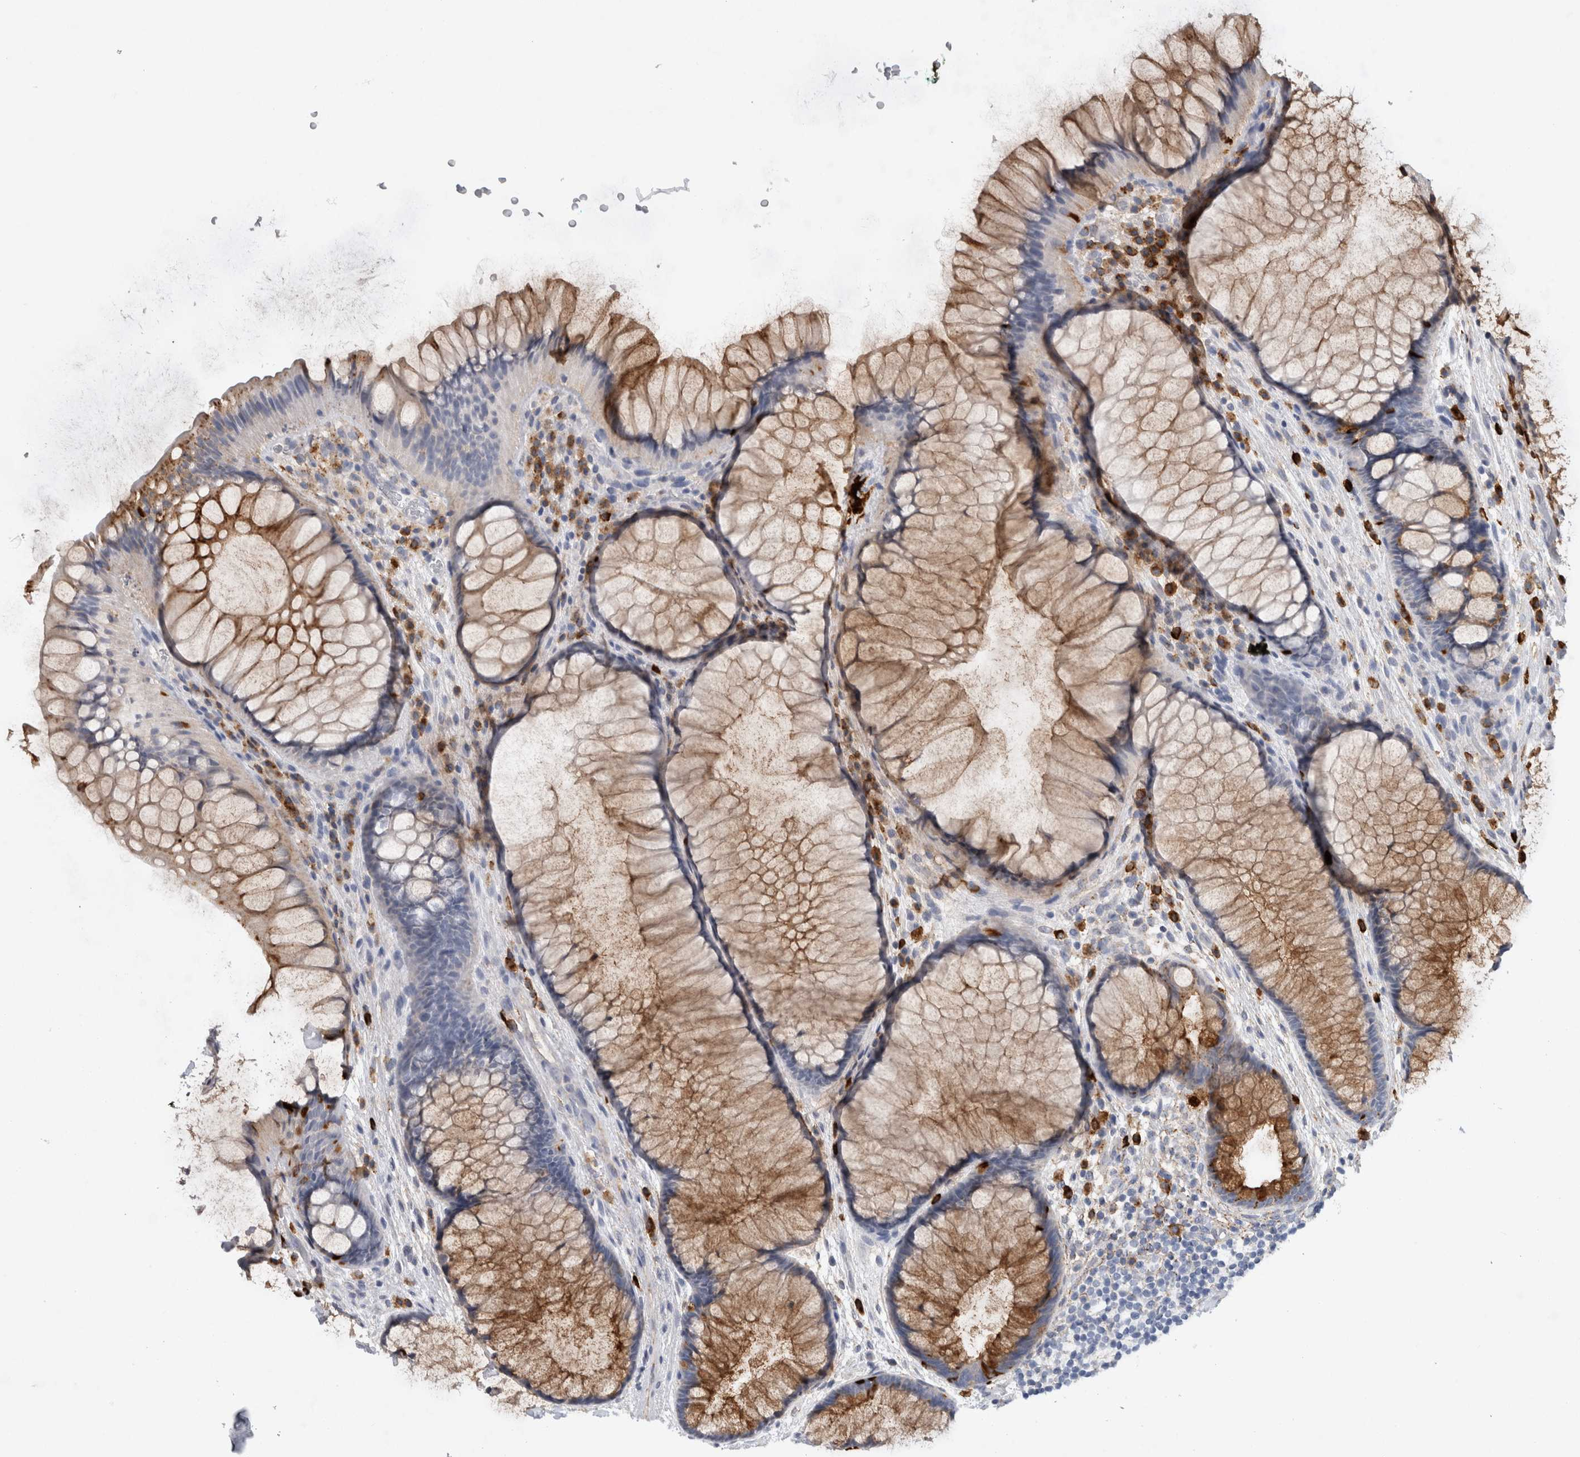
{"staining": {"intensity": "moderate", "quantity": ">75%", "location": "cytoplasmic/membranous"}, "tissue": "rectum", "cell_type": "Glandular cells", "image_type": "normal", "snomed": [{"axis": "morphology", "description": "Normal tissue, NOS"}, {"axis": "topography", "description": "Rectum"}], "caption": "Glandular cells display medium levels of moderate cytoplasmic/membranous expression in about >75% of cells in unremarkable rectum. (brown staining indicates protein expression, while blue staining denotes nuclei).", "gene": "CD63", "patient": {"sex": "male", "age": 51}}